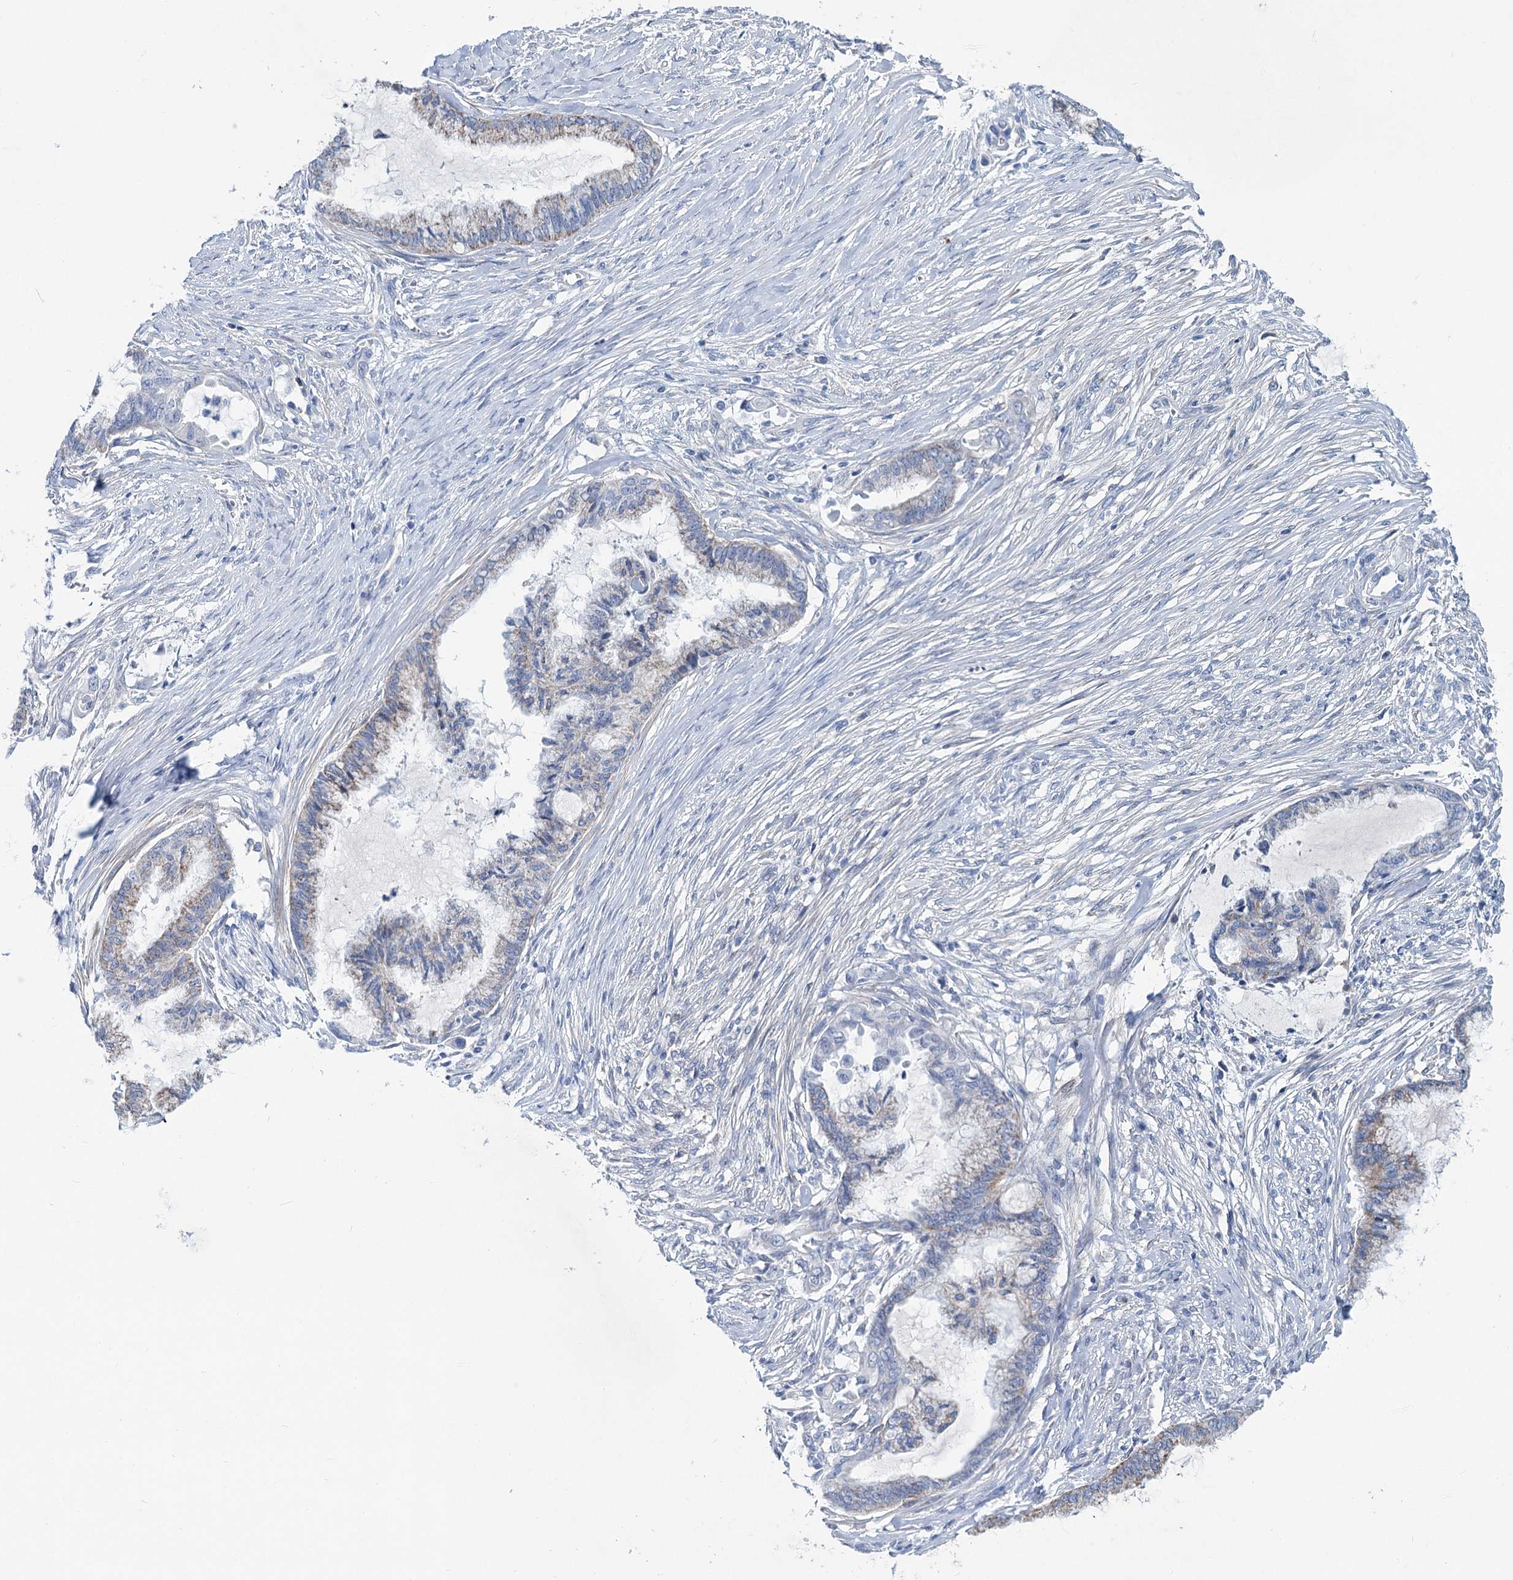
{"staining": {"intensity": "weak", "quantity": "<25%", "location": "cytoplasmic/membranous"}, "tissue": "endometrial cancer", "cell_type": "Tumor cells", "image_type": "cancer", "snomed": [{"axis": "morphology", "description": "Adenocarcinoma, NOS"}, {"axis": "topography", "description": "Endometrium"}], "caption": "A histopathology image of endometrial cancer stained for a protein shows no brown staining in tumor cells.", "gene": "CHDH", "patient": {"sex": "female", "age": 86}}